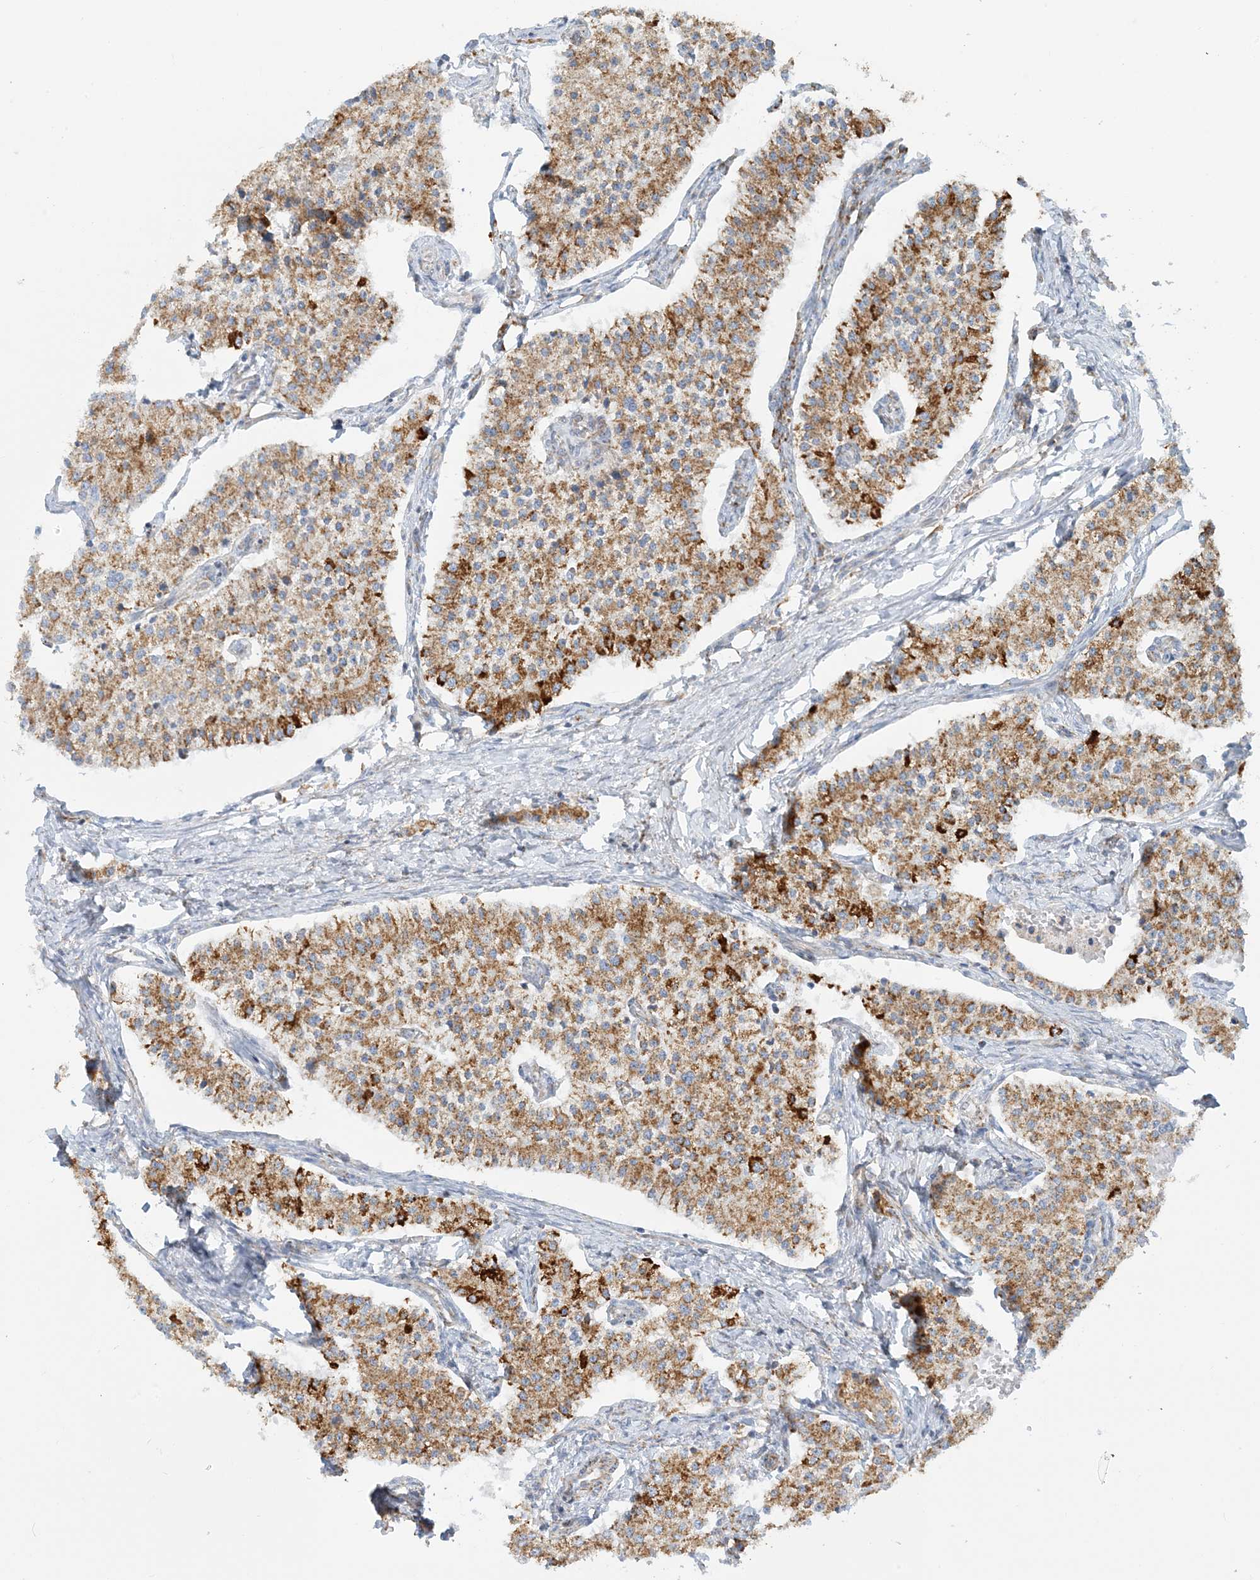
{"staining": {"intensity": "moderate", "quantity": ">75%", "location": "cytoplasmic/membranous"}, "tissue": "carcinoid", "cell_type": "Tumor cells", "image_type": "cancer", "snomed": [{"axis": "morphology", "description": "Carcinoid, malignant, NOS"}, {"axis": "topography", "description": "Colon"}], "caption": "Immunohistochemical staining of human malignant carcinoid demonstrates medium levels of moderate cytoplasmic/membranous protein positivity in approximately >75% of tumor cells.", "gene": "COA3", "patient": {"sex": "female", "age": 52}}